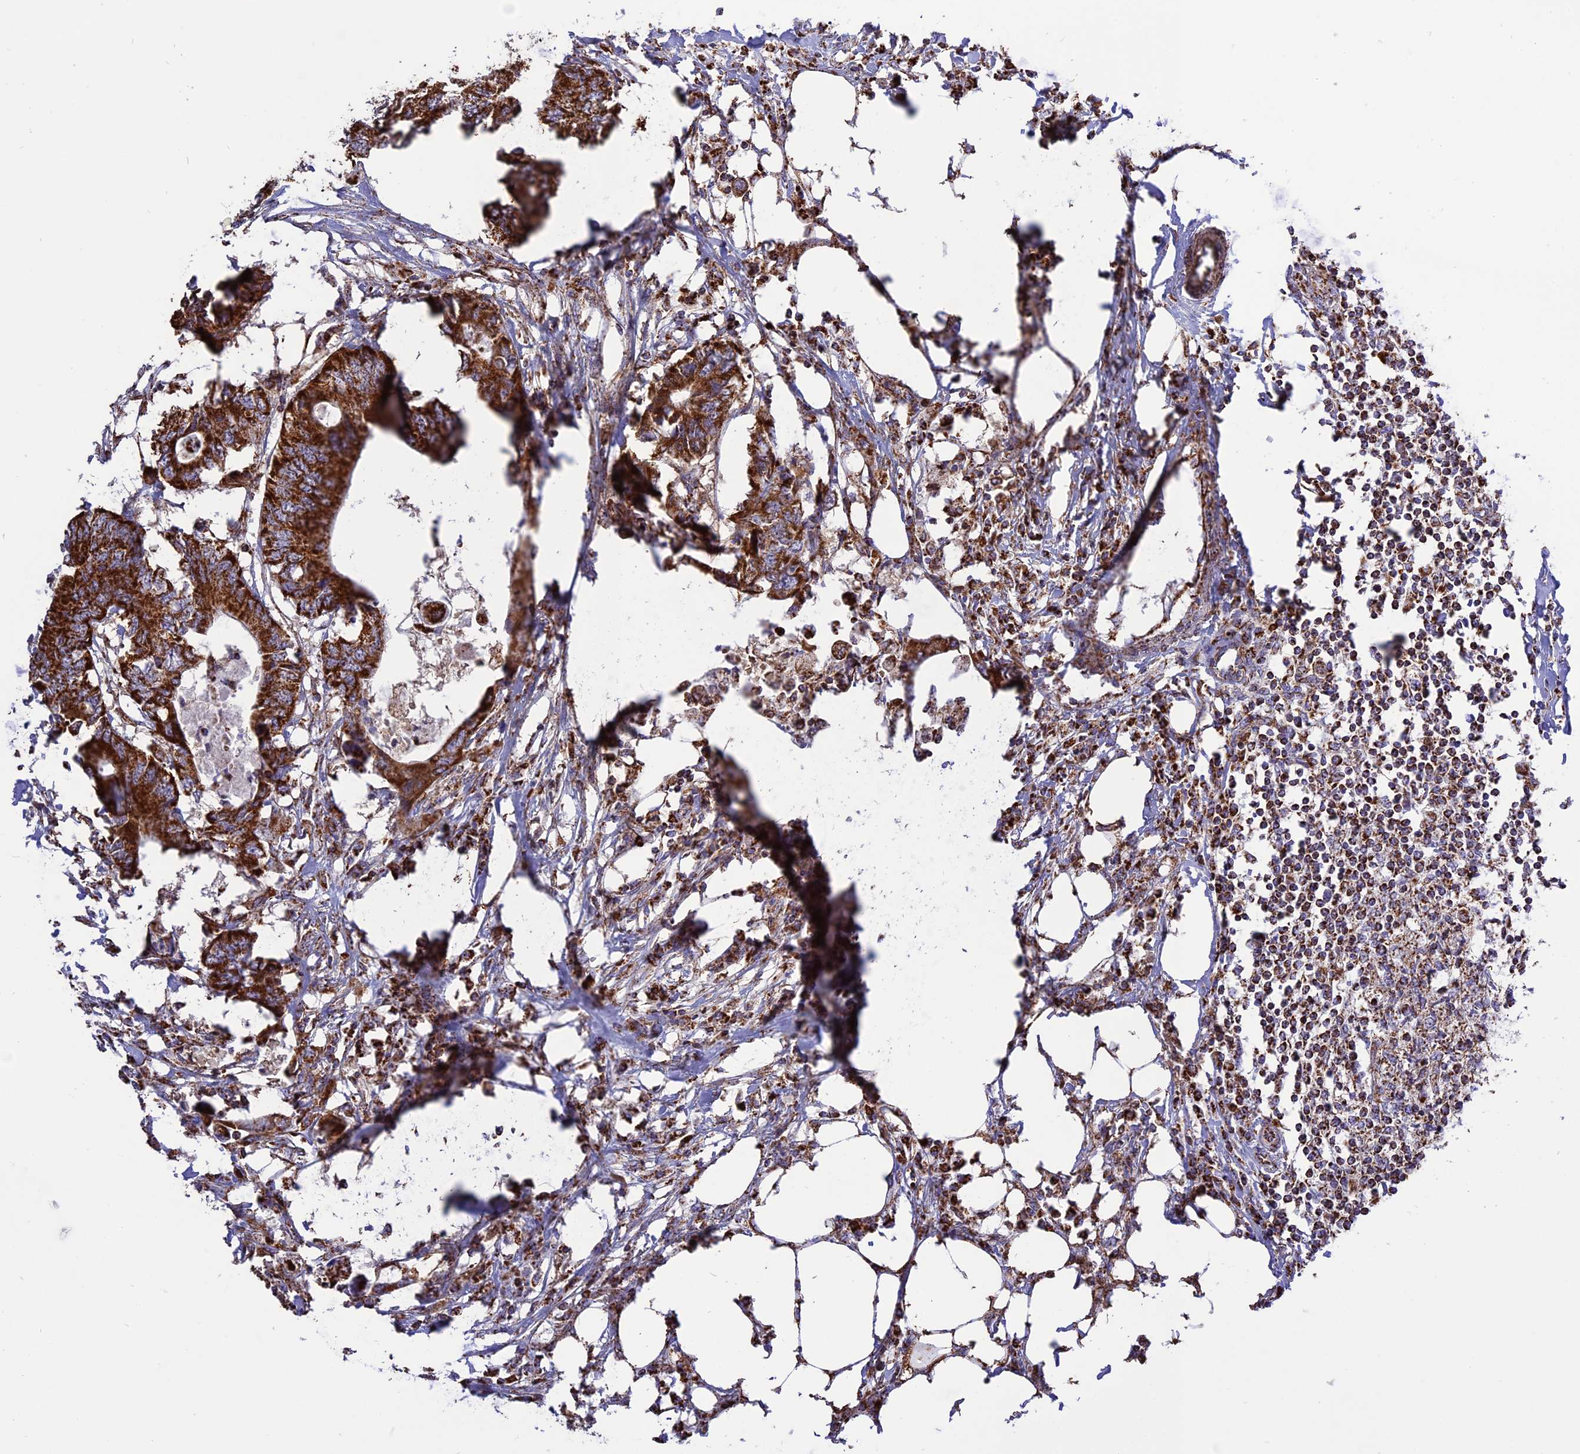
{"staining": {"intensity": "strong", "quantity": ">75%", "location": "cytoplasmic/membranous"}, "tissue": "colorectal cancer", "cell_type": "Tumor cells", "image_type": "cancer", "snomed": [{"axis": "morphology", "description": "Adenocarcinoma, NOS"}, {"axis": "topography", "description": "Colon"}], "caption": "Brown immunohistochemical staining in adenocarcinoma (colorectal) displays strong cytoplasmic/membranous positivity in about >75% of tumor cells.", "gene": "TTC4", "patient": {"sex": "male", "age": 71}}